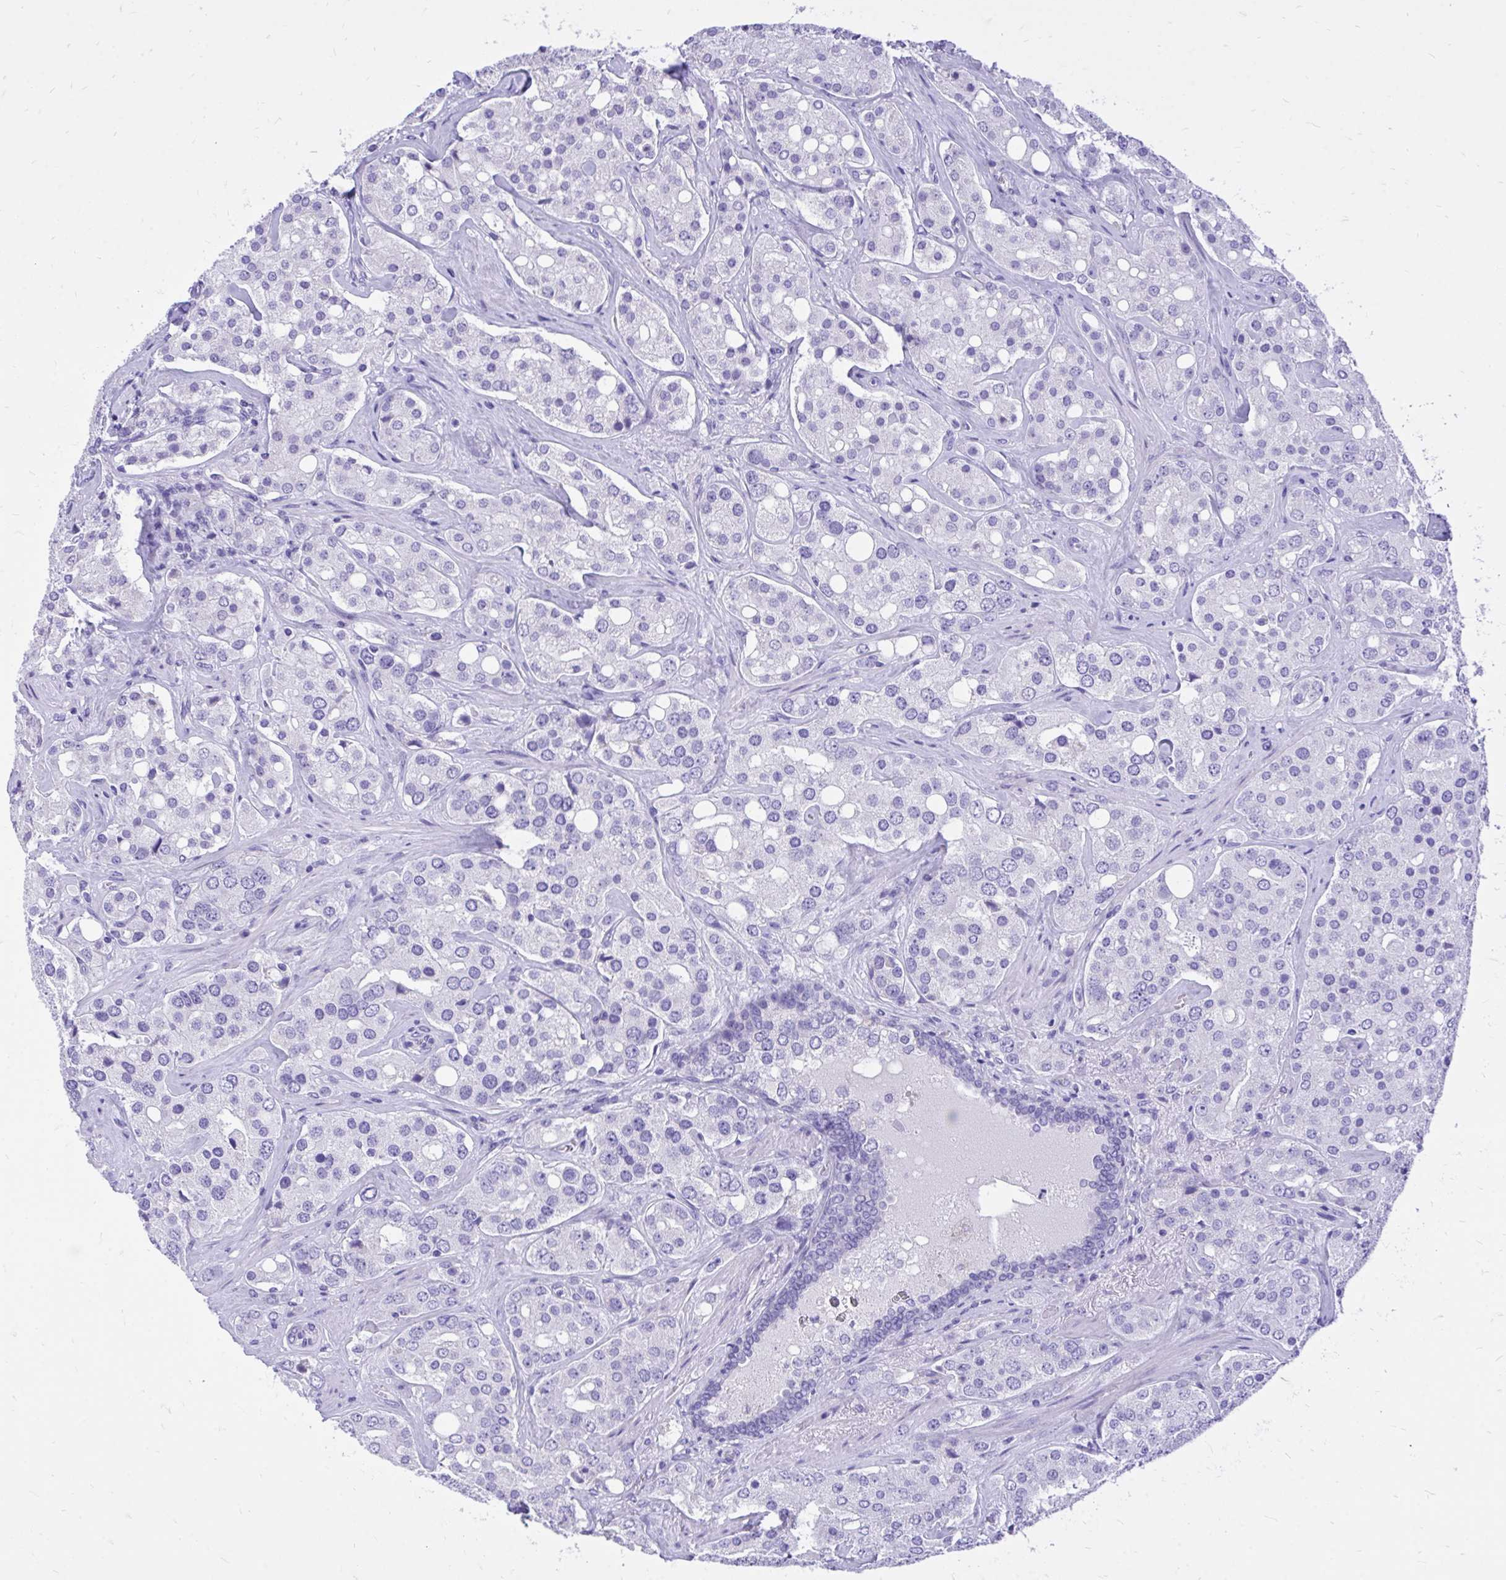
{"staining": {"intensity": "negative", "quantity": "none", "location": "none"}, "tissue": "prostate cancer", "cell_type": "Tumor cells", "image_type": "cancer", "snomed": [{"axis": "morphology", "description": "Adenocarcinoma, High grade"}, {"axis": "topography", "description": "Prostate"}], "caption": "A histopathology image of human adenocarcinoma (high-grade) (prostate) is negative for staining in tumor cells.", "gene": "MON1A", "patient": {"sex": "male", "age": 67}}